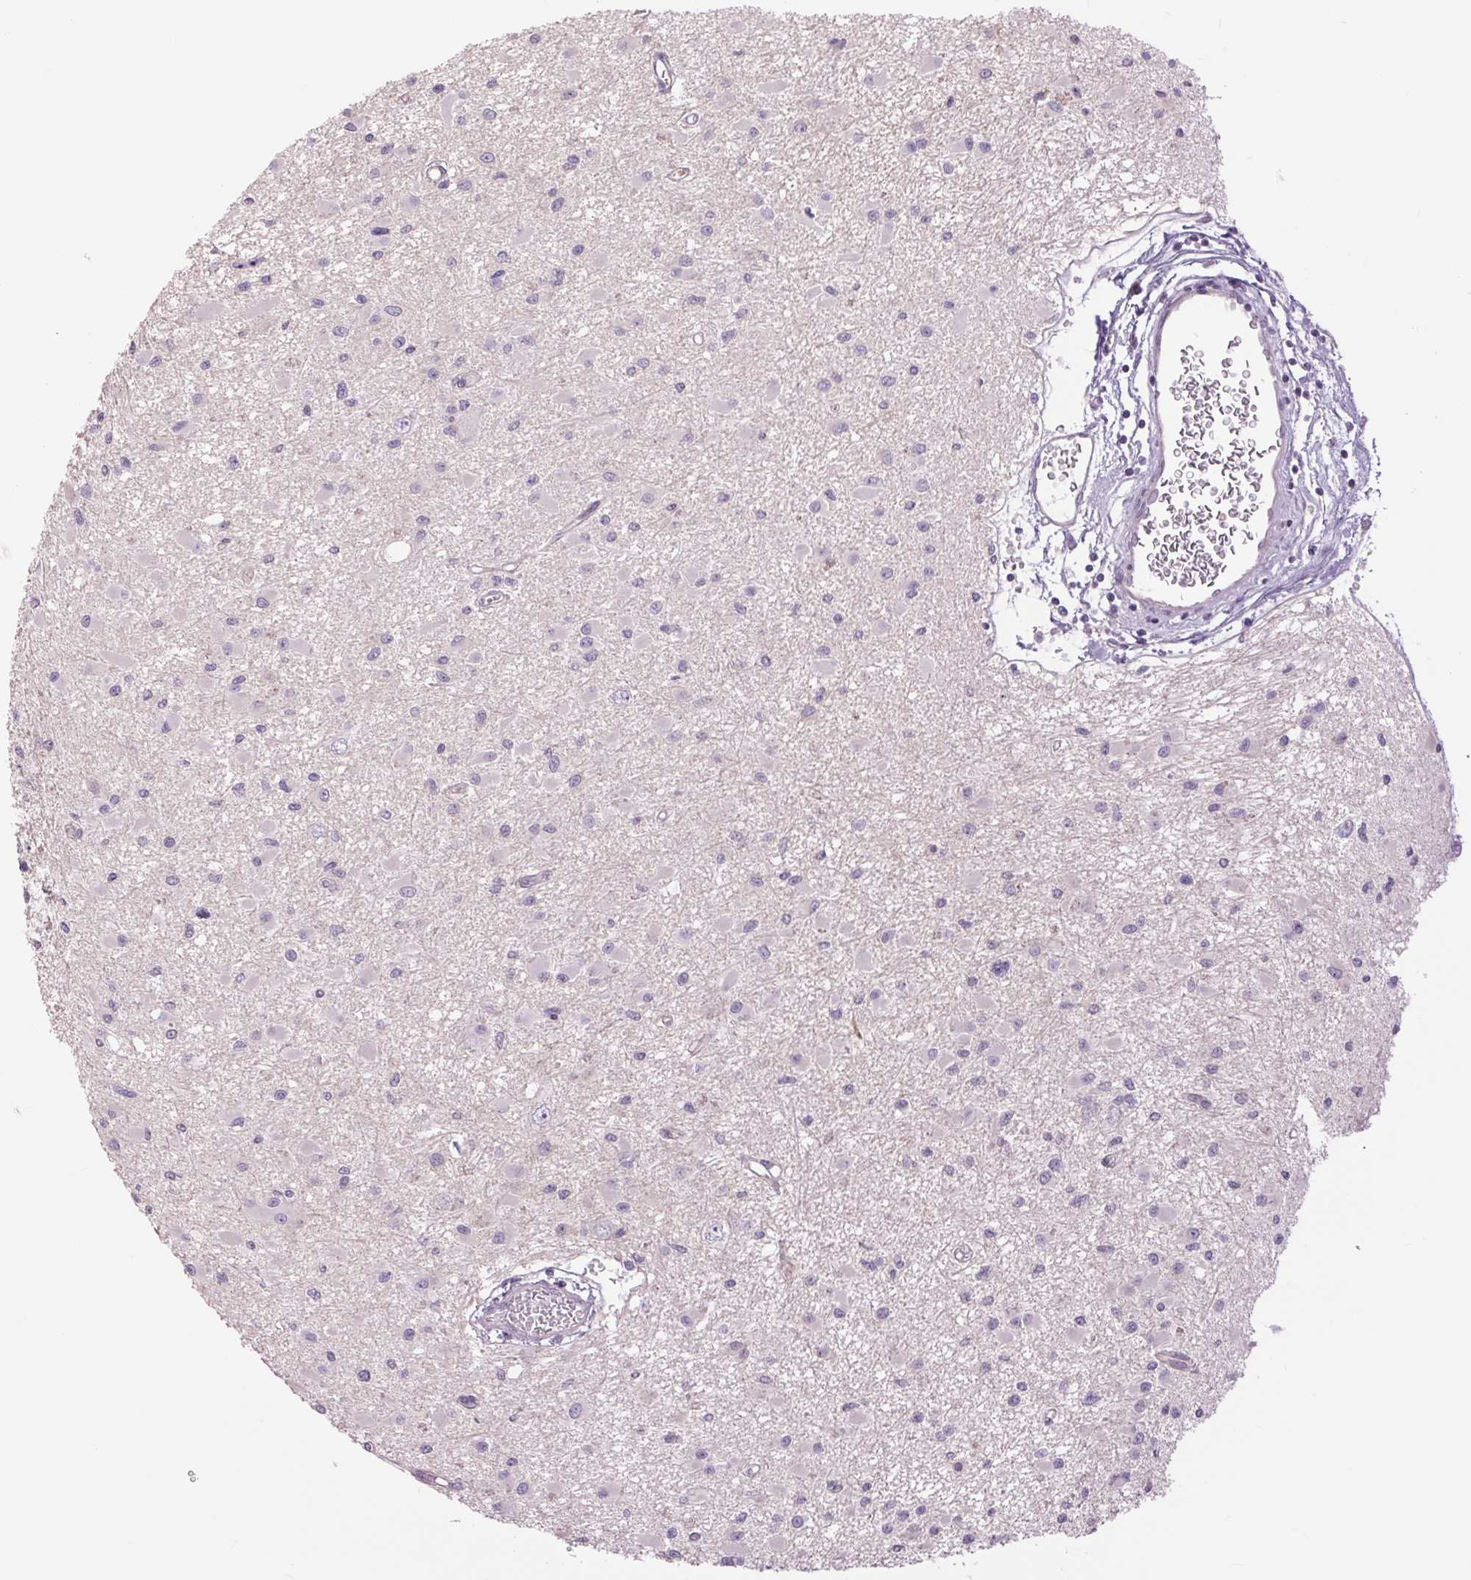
{"staining": {"intensity": "negative", "quantity": "none", "location": "none"}, "tissue": "glioma", "cell_type": "Tumor cells", "image_type": "cancer", "snomed": [{"axis": "morphology", "description": "Glioma, malignant, High grade"}, {"axis": "topography", "description": "Brain"}], "caption": "Immunohistochemical staining of malignant glioma (high-grade) reveals no significant positivity in tumor cells.", "gene": "CTNNA3", "patient": {"sex": "male", "age": 54}}